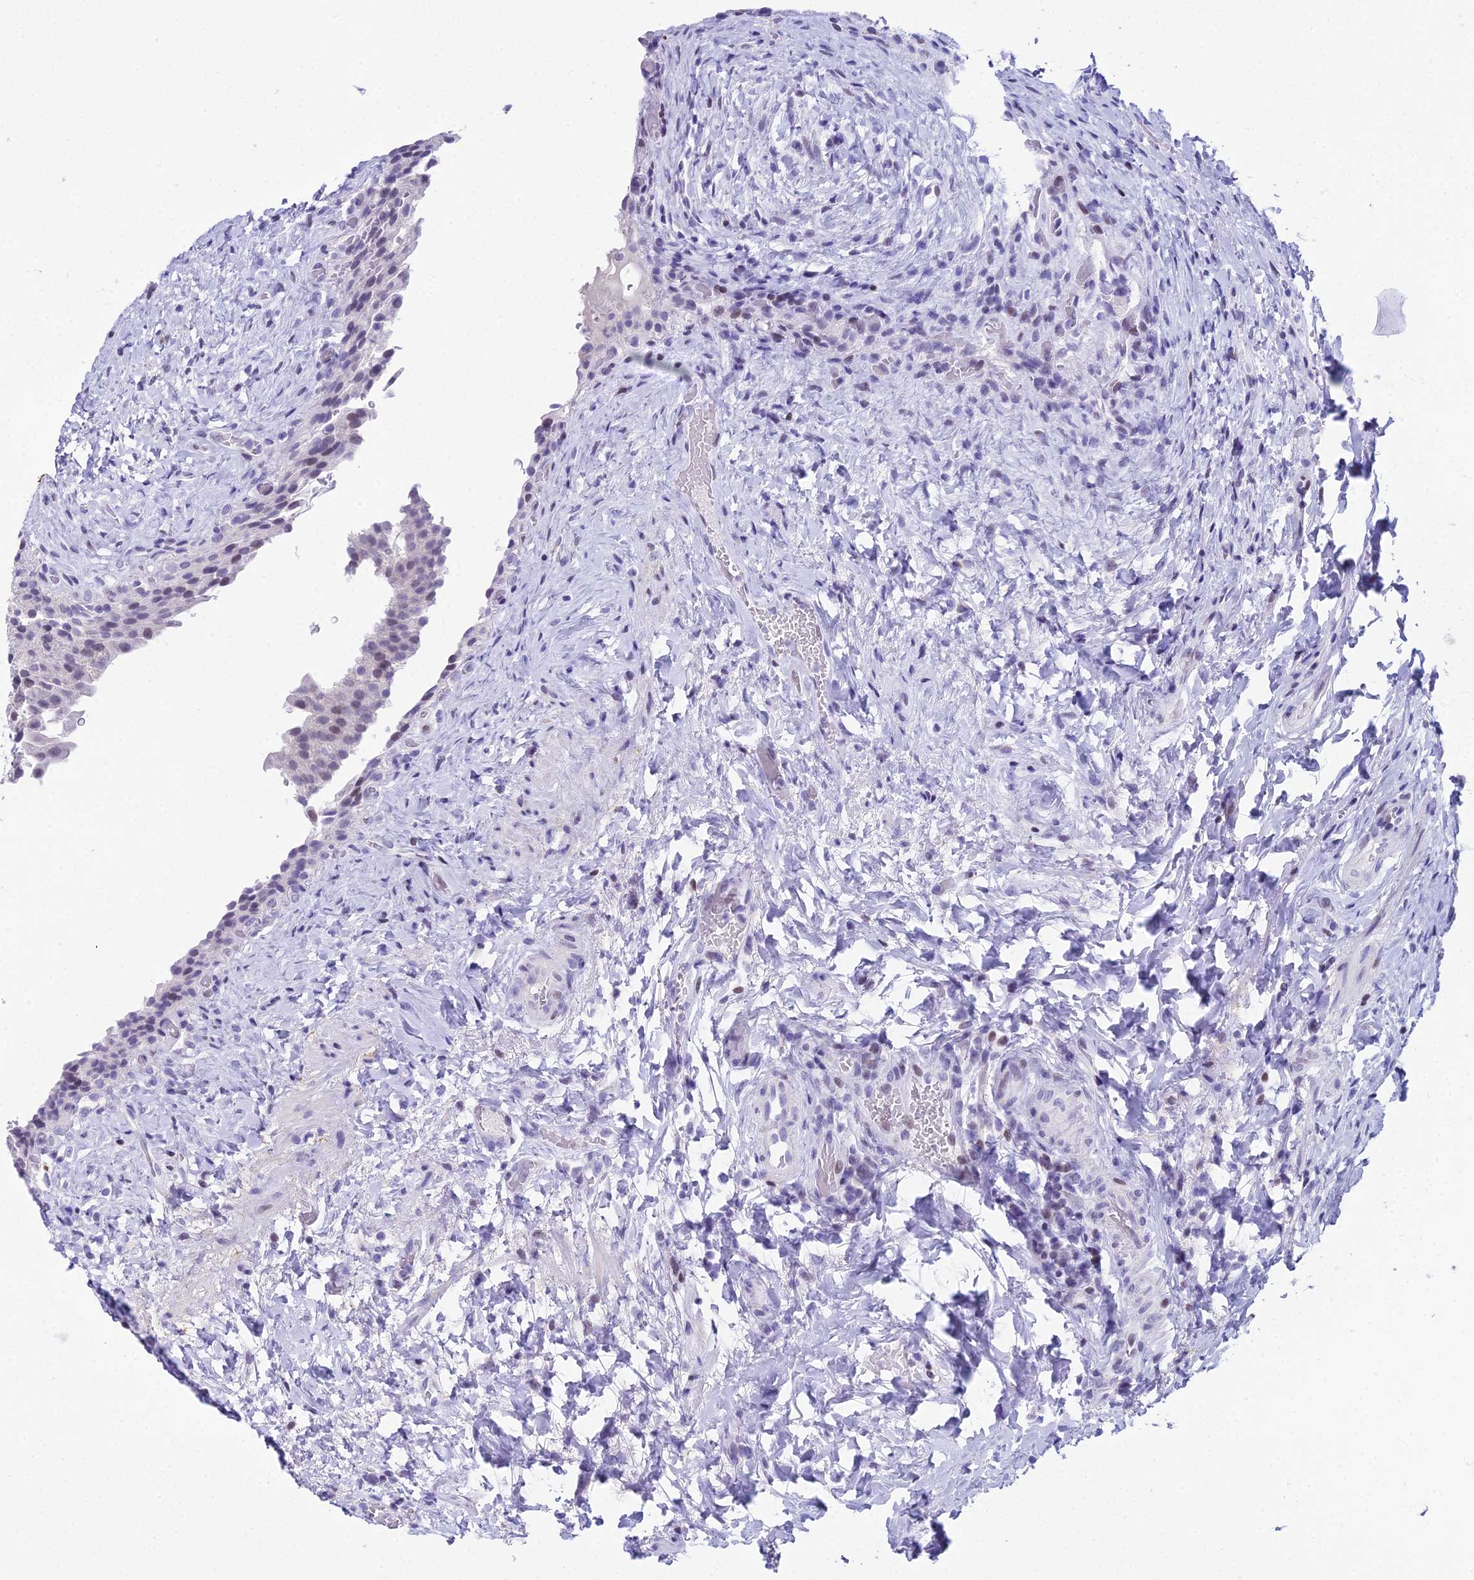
{"staining": {"intensity": "weak", "quantity": "<25%", "location": "nuclear"}, "tissue": "urinary bladder", "cell_type": "Urothelial cells", "image_type": "normal", "snomed": [{"axis": "morphology", "description": "Normal tissue, NOS"}, {"axis": "morphology", "description": "Inflammation, NOS"}, {"axis": "topography", "description": "Urinary bladder"}], "caption": "High power microscopy image of an IHC image of normal urinary bladder, revealing no significant staining in urothelial cells.", "gene": "CC2D2A", "patient": {"sex": "male", "age": 64}}